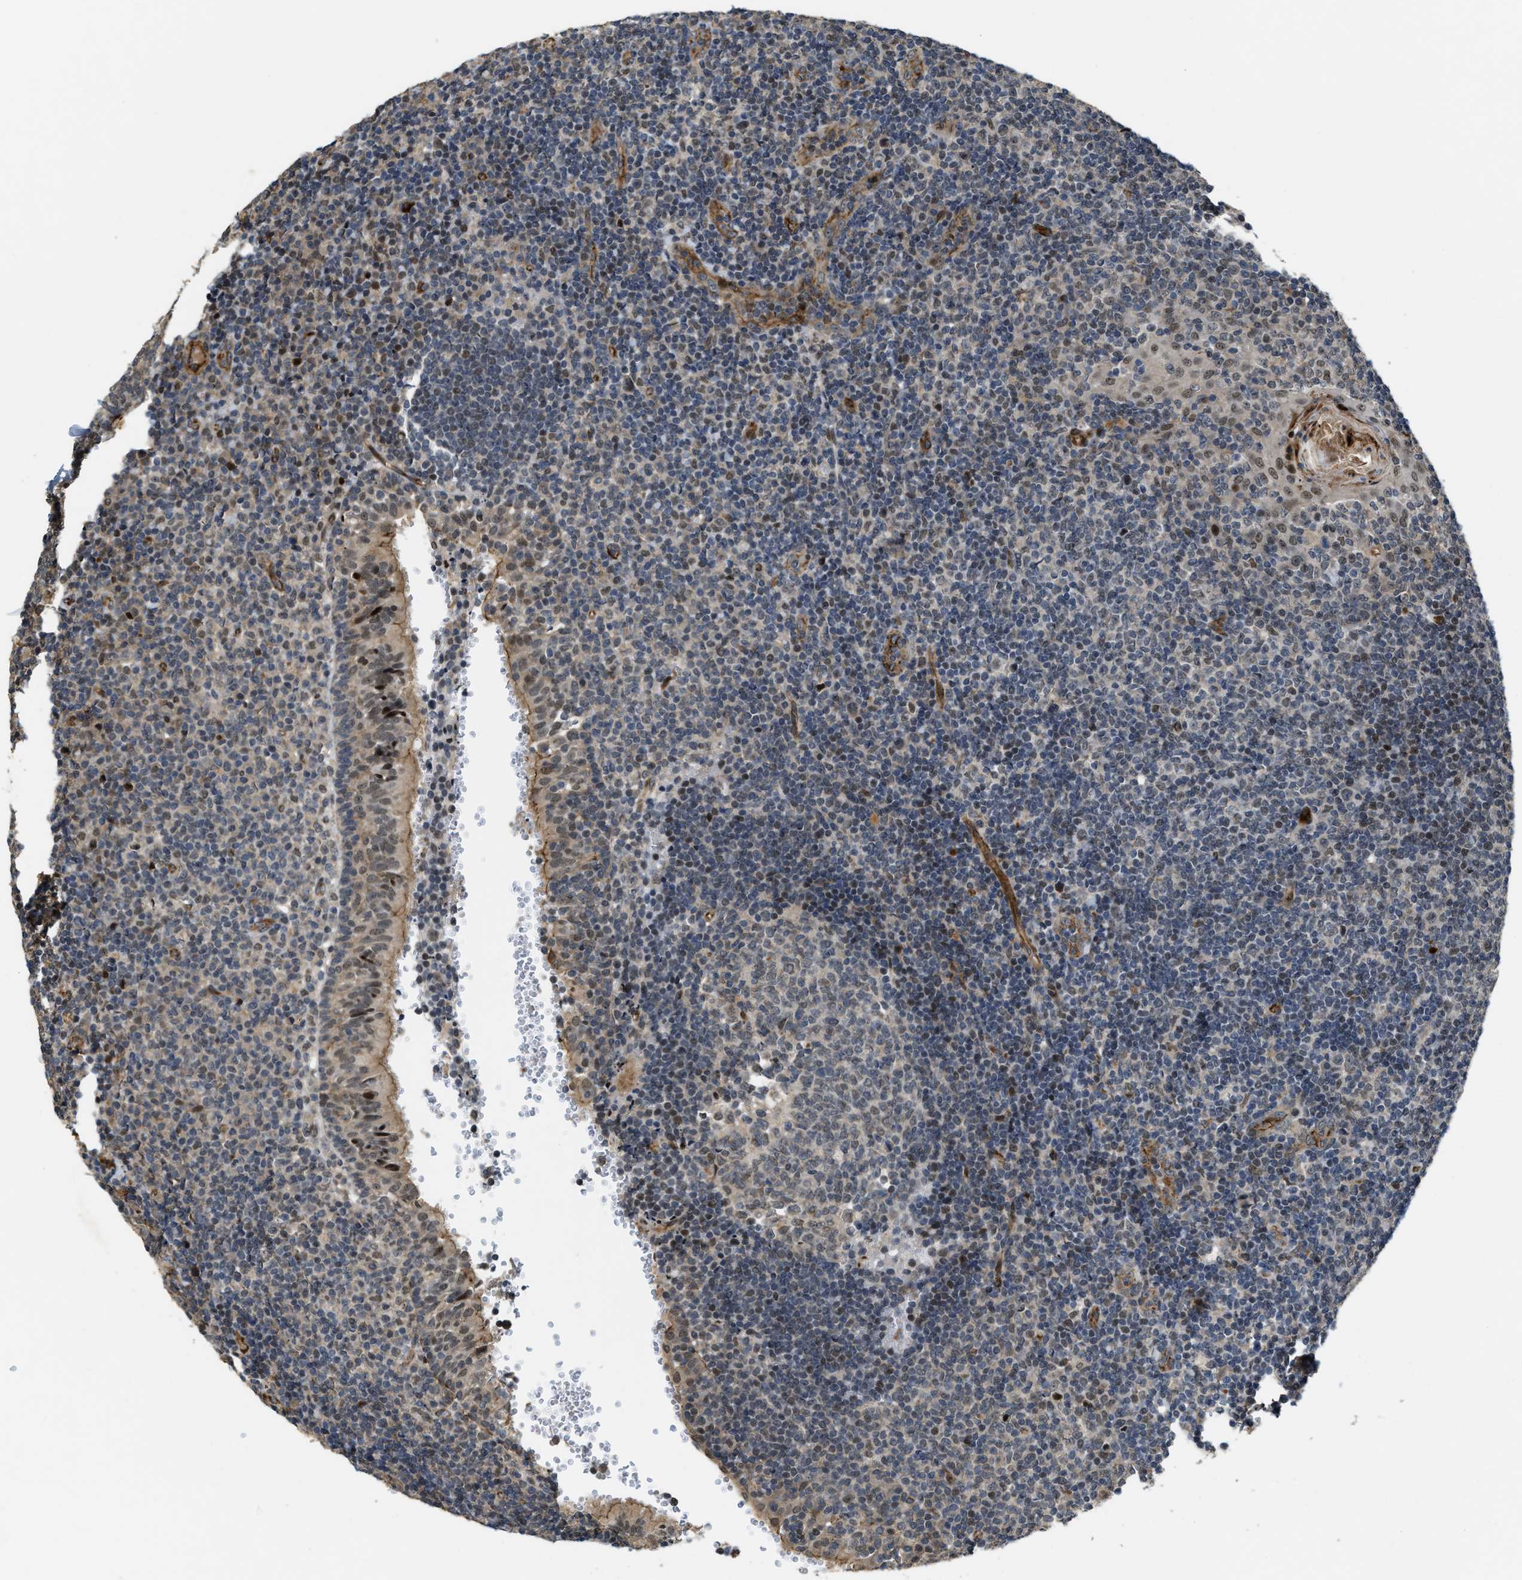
{"staining": {"intensity": "weak", "quantity": "<25%", "location": "nuclear"}, "tissue": "tonsil", "cell_type": "Germinal center cells", "image_type": "normal", "snomed": [{"axis": "morphology", "description": "Normal tissue, NOS"}, {"axis": "topography", "description": "Tonsil"}], "caption": "Immunohistochemistry of benign human tonsil demonstrates no positivity in germinal center cells.", "gene": "DPF2", "patient": {"sex": "female", "age": 40}}